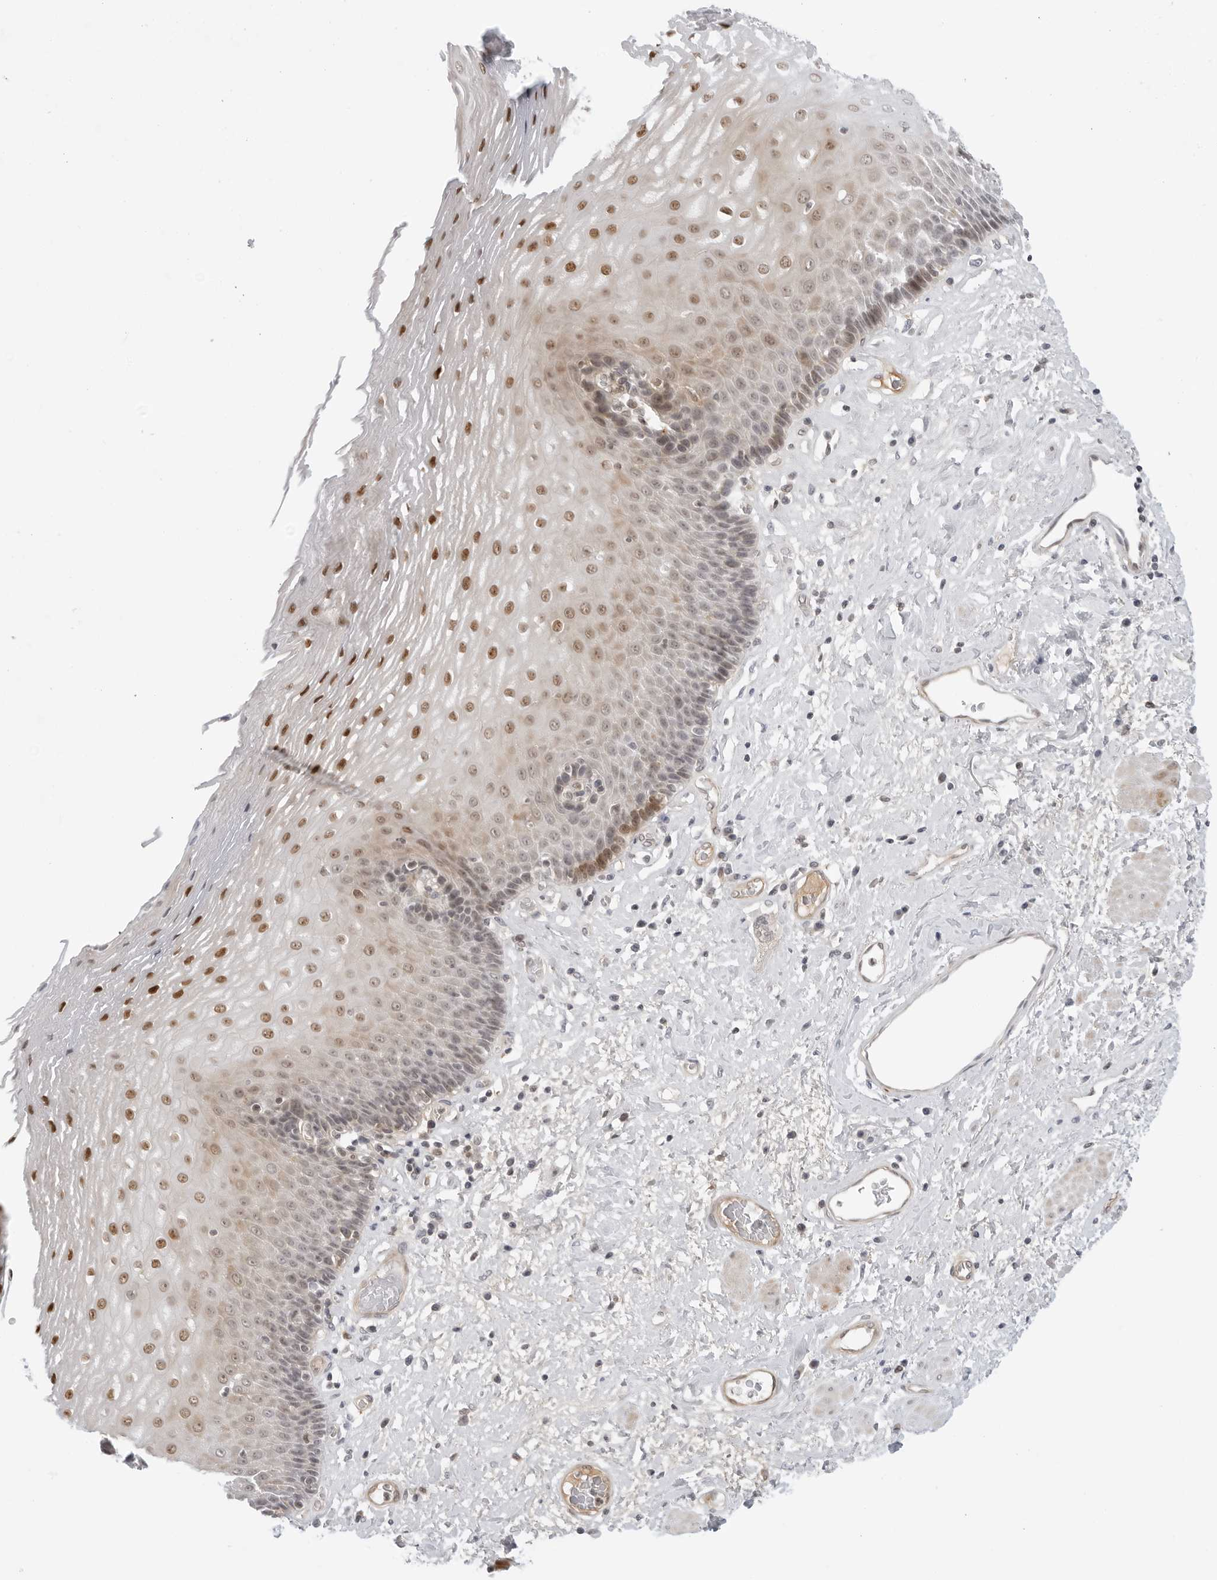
{"staining": {"intensity": "strong", "quantity": "25%-75%", "location": "nuclear"}, "tissue": "esophagus", "cell_type": "Squamous epithelial cells", "image_type": "normal", "snomed": [{"axis": "morphology", "description": "Normal tissue, NOS"}, {"axis": "morphology", "description": "Adenocarcinoma, NOS"}, {"axis": "topography", "description": "Esophagus"}], "caption": "Immunohistochemical staining of normal esophagus demonstrates 25%-75% levels of strong nuclear protein positivity in approximately 25%-75% of squamous epithelial cells.", "gene": "SUGCT", "patient": {"sex": "male", "age": 62}}